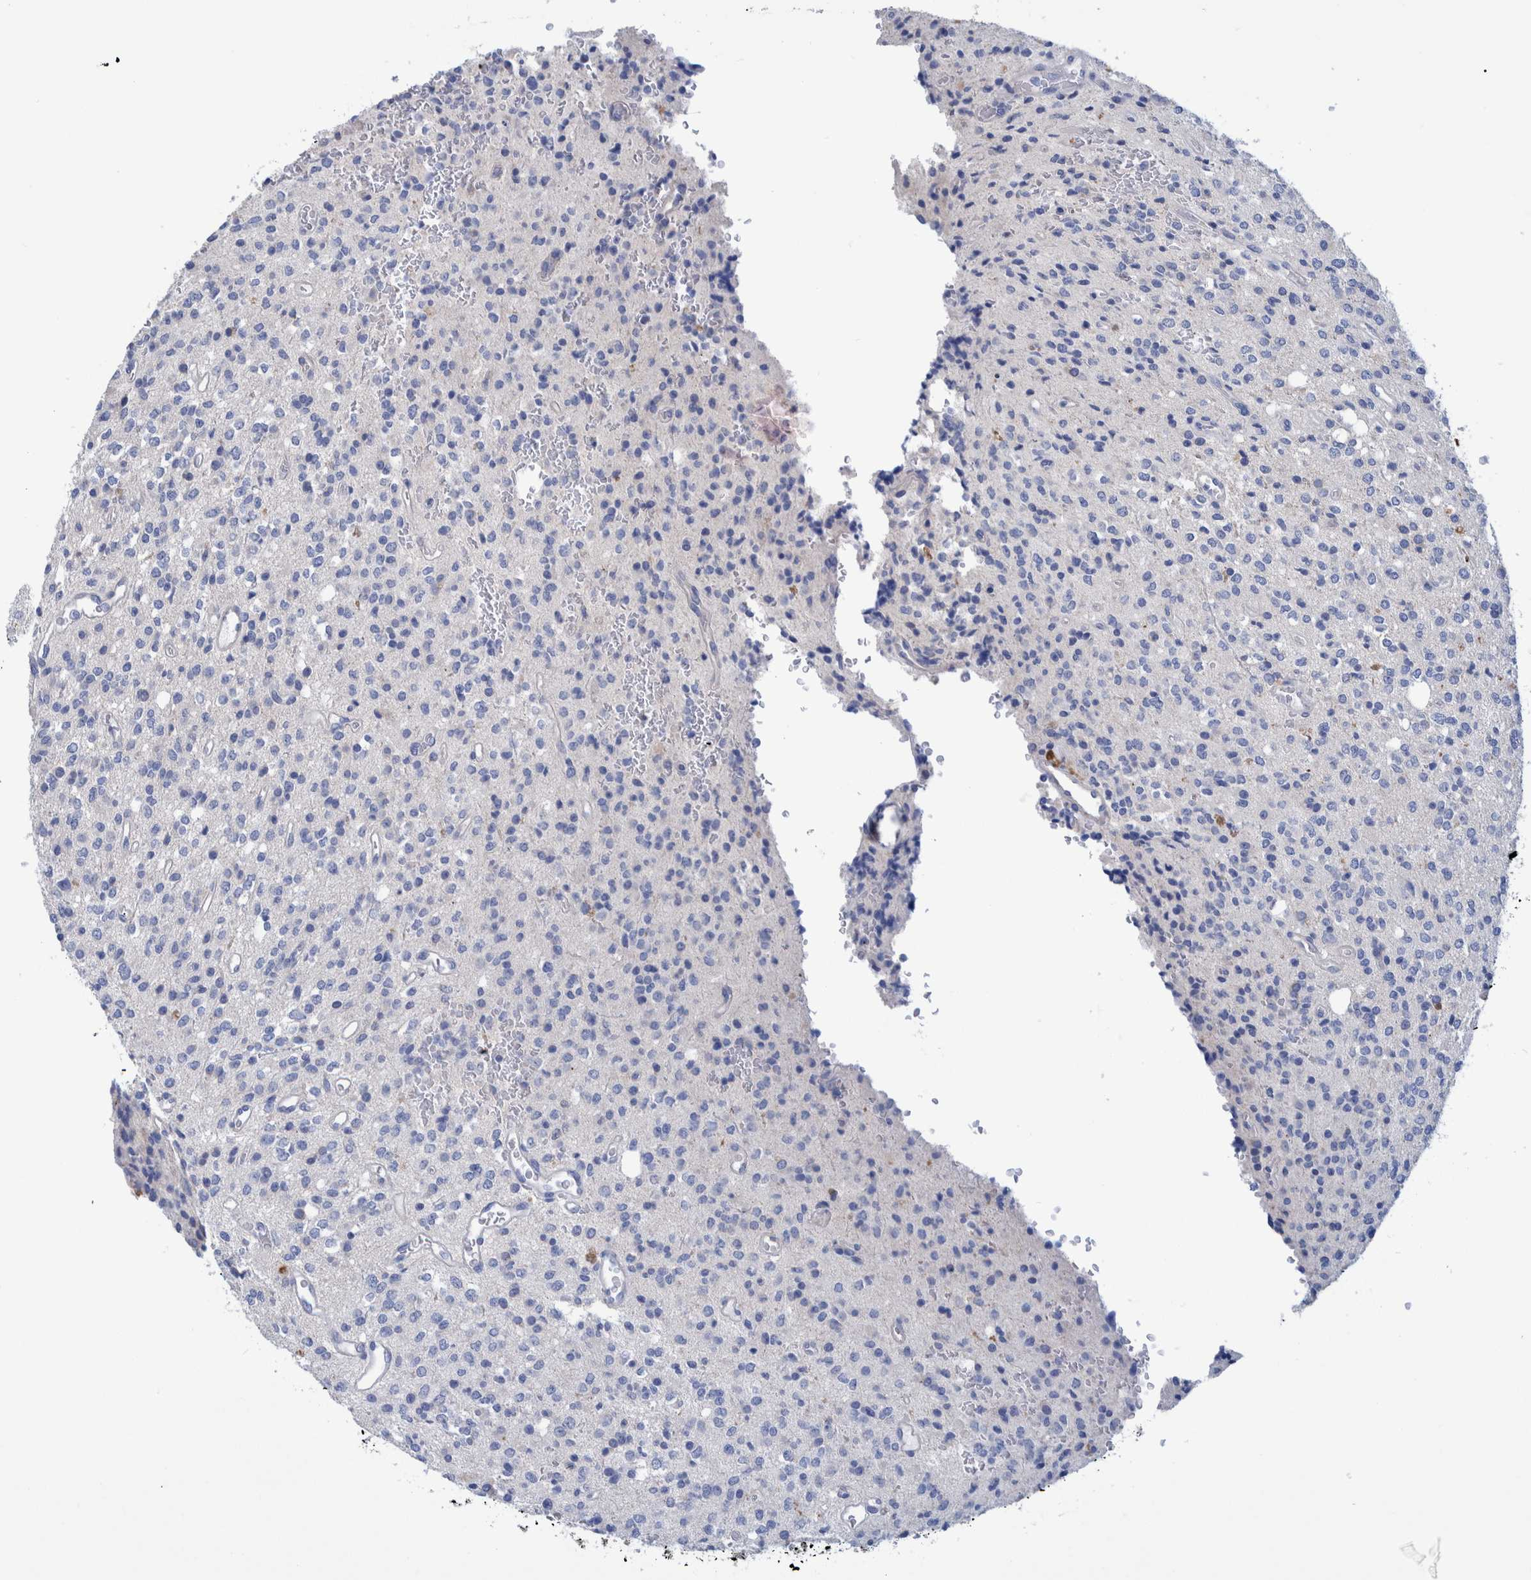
{"staining": {"intensity": "negative", "quantity": "none", "location": "none"}, "tissue": "glioma", "cell_type": "Tumor cells", "image_type": "cancer", "snomed": [{"axis": "morphology", "description": "Glioma, malignant, High grade"}, {"axis": "topography", "description": "Brain"}], "caption": "Histopathology image shows no protein expression in tumor cells of glioma tissue. (Brightfield microscopy of DAB (3,3'-diaminobenzidine) IHC at high magnification).", "gene": "MKS1", "patient": {"sex": "male", "age": 34}}